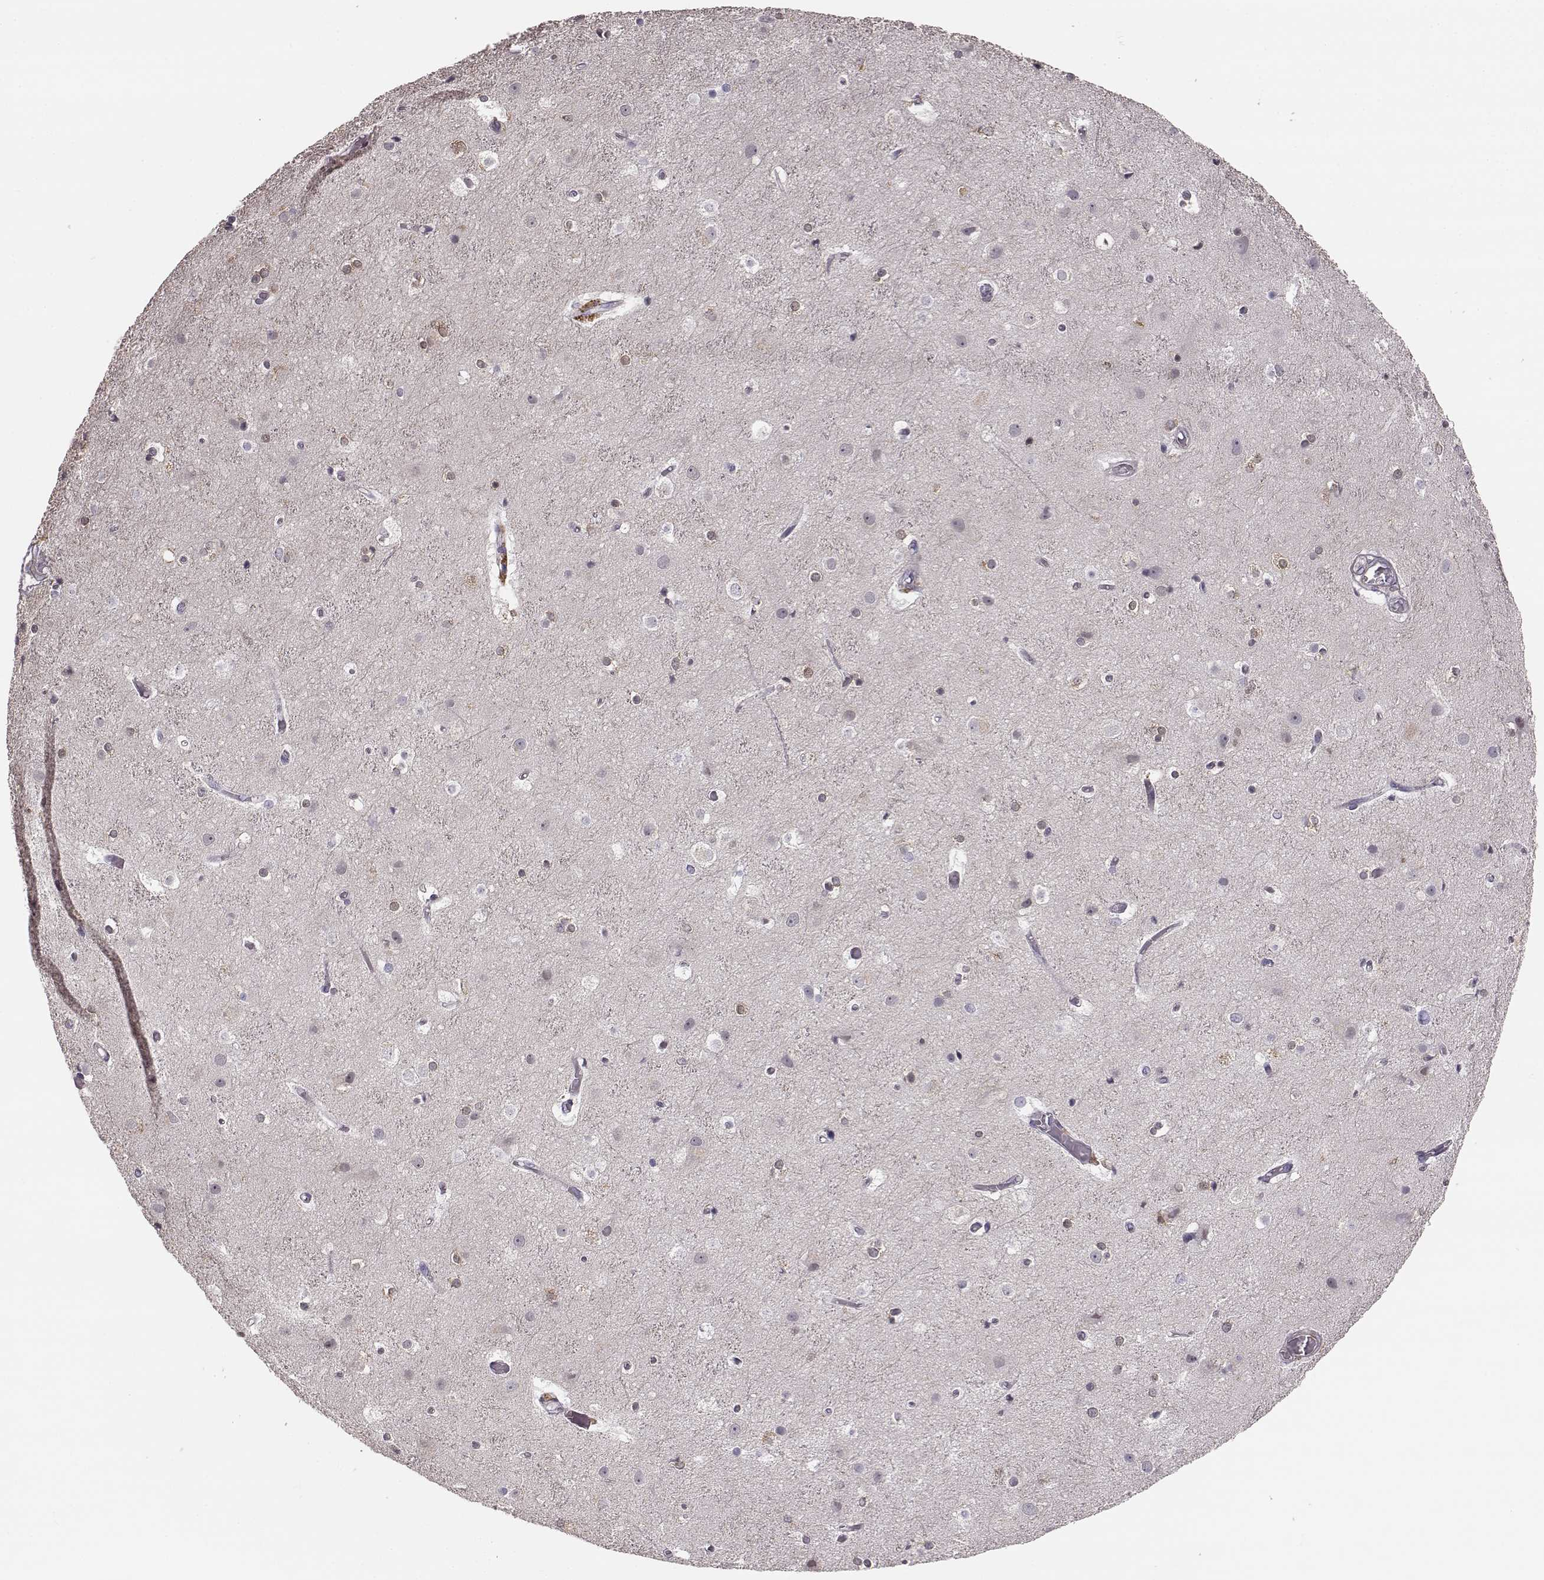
{"staining": {"intensity": "negative", "quantity": "none", "location": "none"}, "tissue": "cerebral cortex", "cell_type": "Endothelial cells", "image_type": "normal", "snomed": [{"axis": "morphology", "description": "Normal tissue, NOS"}, {"axis": "topography", "description": "Cerebral cortex"}], "caption": "Immunohistochemistry image of normal cerebral cortex: human cerebral cortex stained with DAB (3,3'-diaminobenzidine) exhibits no significant protein positivity in endothelial cells.", "gene": "GPR50", "patient": {"sex": "female", "age": 52}}